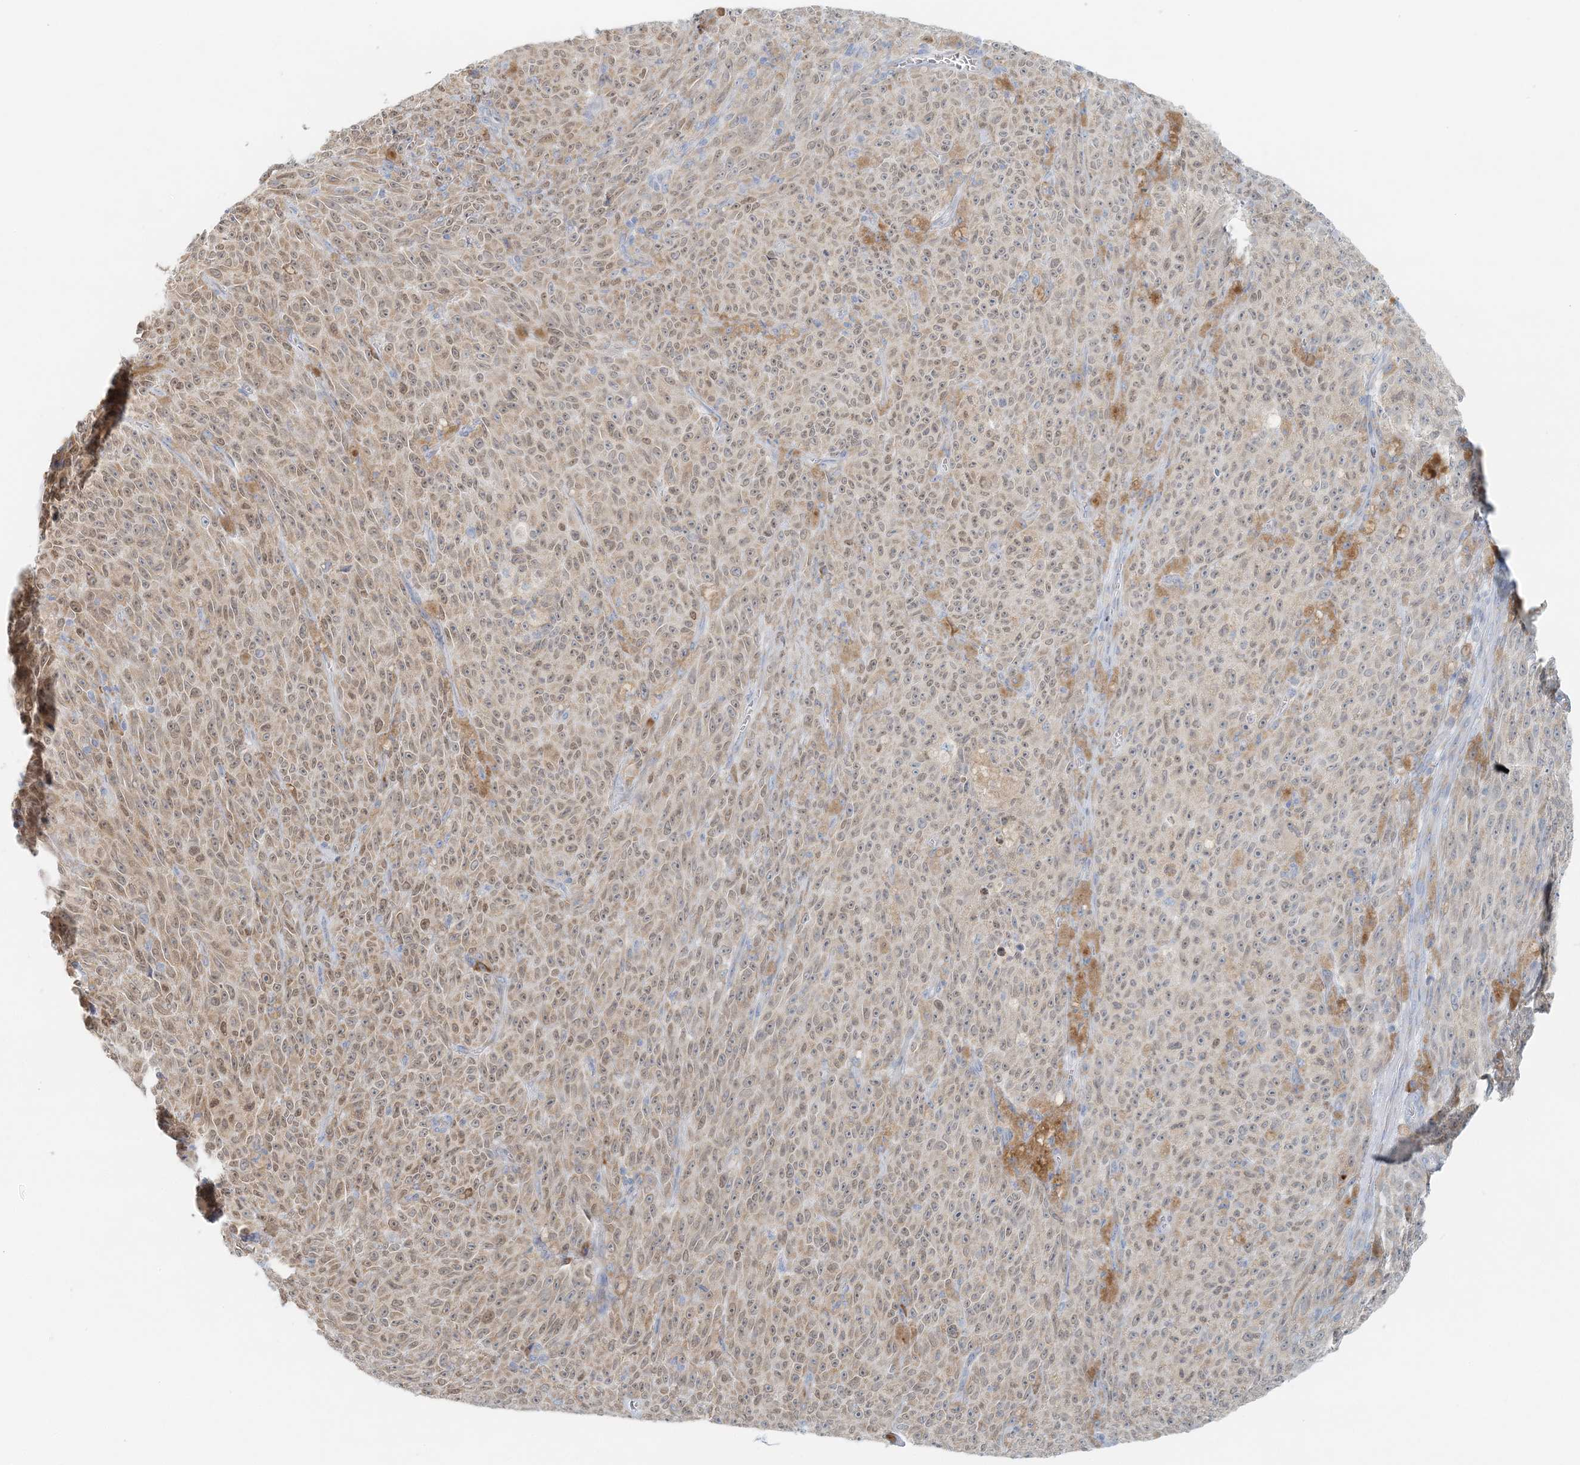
{"staining": {"intensity": "moderate", "quantity": "25%-75%", "location": "nuclear"}, "tissue": "melanoma", "cell_type": "Tumor cells", "image_type": "cancer", "snomed": [{"axis": "morphology", "description": "Malignant melanoma, NOS"}, {"axis": "topography", "description": "Skin"}], "caption": "Immunohistochemical staining of human melanoma demonstrates moderate nuclear protein staining in approximately 25%-75% of tumor cells. (Stains: DAB (3,3'-diaminobenzidine) in brown, nuclei in blue, Microscopy: brightfield microscopy at high magnification).", "gene": "STK11IP", "patient": {"sex": "female", "age": 82}}